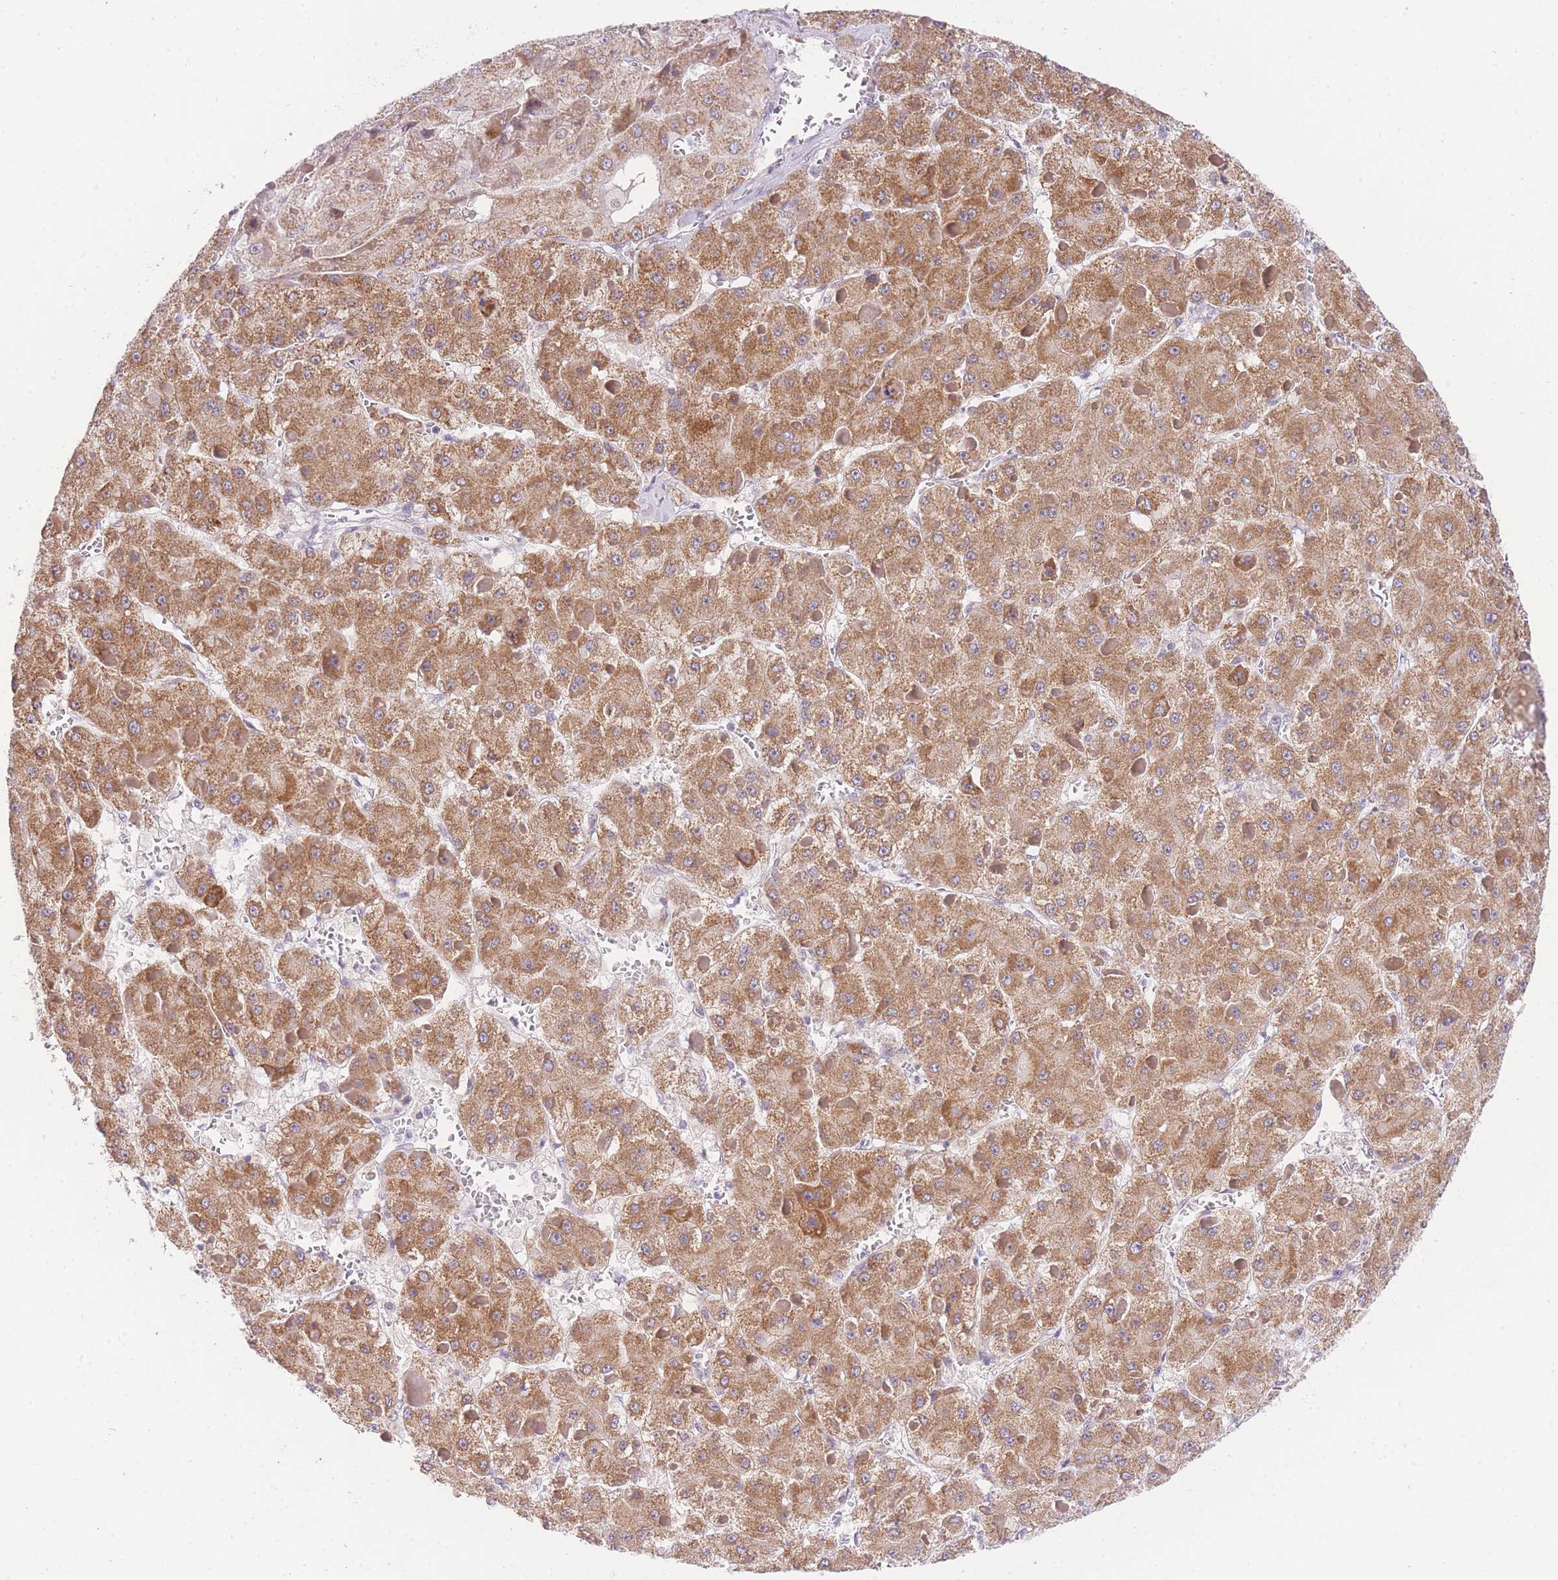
{"staining": {"intensity": "moderate", "quantity": ">75%", "location": "cytoplasmic/membranous"}, "tissue": "liver cancer", "cell_type": "Tumor cells", "image_type": "cancer", "snomed": [{"axis": "morphology", "description": "Carcinoma, Hepatocellular, NOS"}, {"axis": "topography", "description": "Liver"}], "caption": "Protein analysis of hepatocellular carcinoma (liver) tissue reveals moderate cytoplasmic/membranous expression in about >75% of tumor cells.", "gene": "UBXN7", "patient": {"sex": "female", "age": 73}}